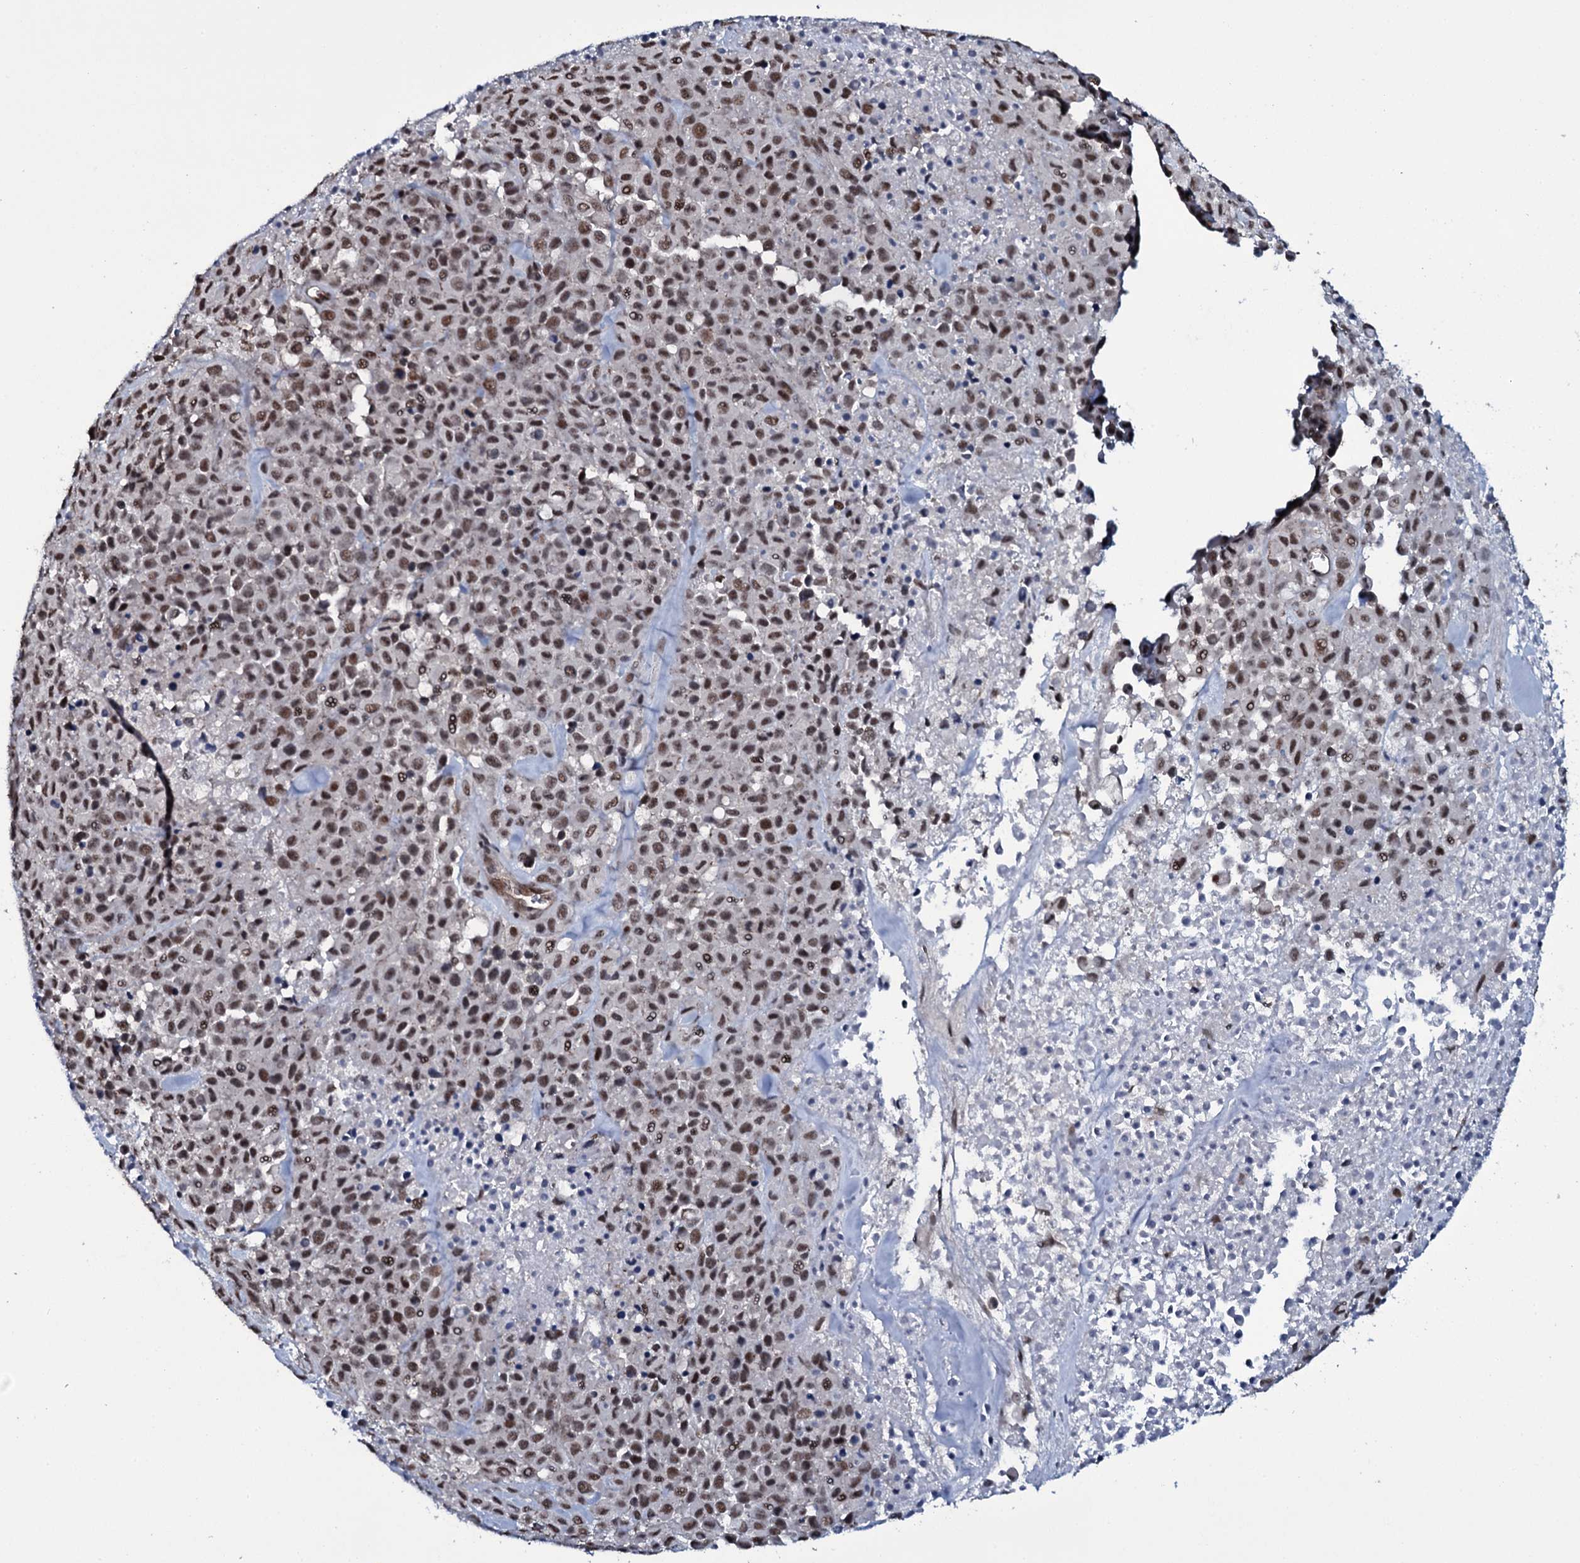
{"staining": {"intensity": "moderate", "quantity": ">75%", "location": "nuclear"}, "tissue": "melanoma", "cell_type": "Tumor cells", "image_type": "cancer", "snomed": [{"axis": "morphology", "description": "Malignant melanoma, Metastatic site"}, {"axis": "topography", "description": "Skin"}], "caption": "Tumor cells demonstrate medium levels of moderate nuclear staining in about >75% of cells in human melanoma.", "gene": "SH2D4B", "patient": {"sex": "female", "age": 81}}